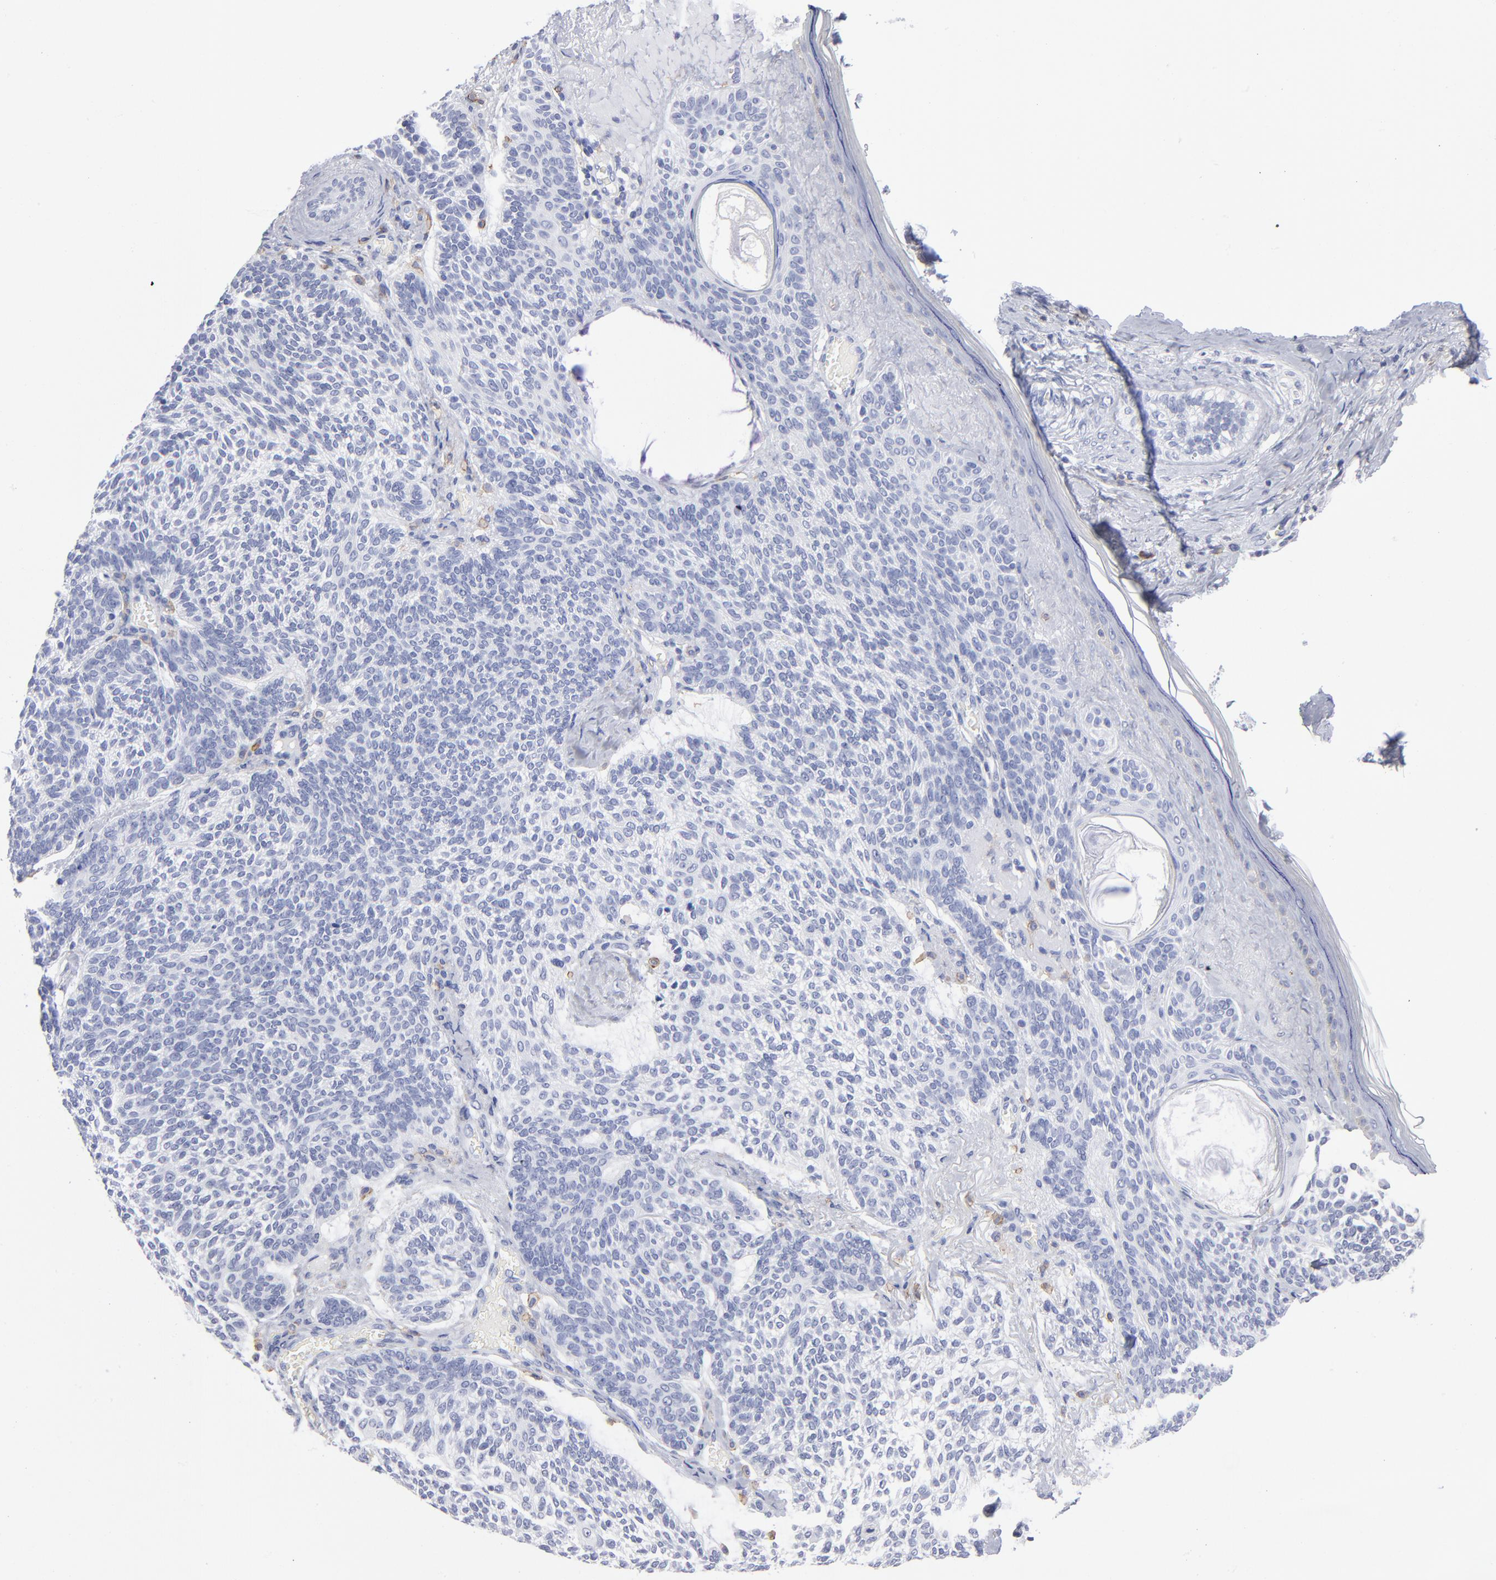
{"staining": {"intensity": "negative", "quantity": "none", "location": "none"}, "tissue": "skin cancer", "cell_type": "Tumor cells", "image_type": "cancer", "snomed": [{"axis": "morphology", "description": "Normal tissue, NOS"}, {"axis": "morphology", "description": "Basal cell carcinoma"}, {"axis": "topography", "description": "Skin"}], "caption": "High magnification brightfield microscopy of skin basal cell carcinoma stained with DAB (3,3'-diaminobenzidine) (brown) and counterstained with hematoxylin (blue): tumor cells show no significant staining.", "gene": "LAT2", "patient": {"sex": "female", "age": 70}}